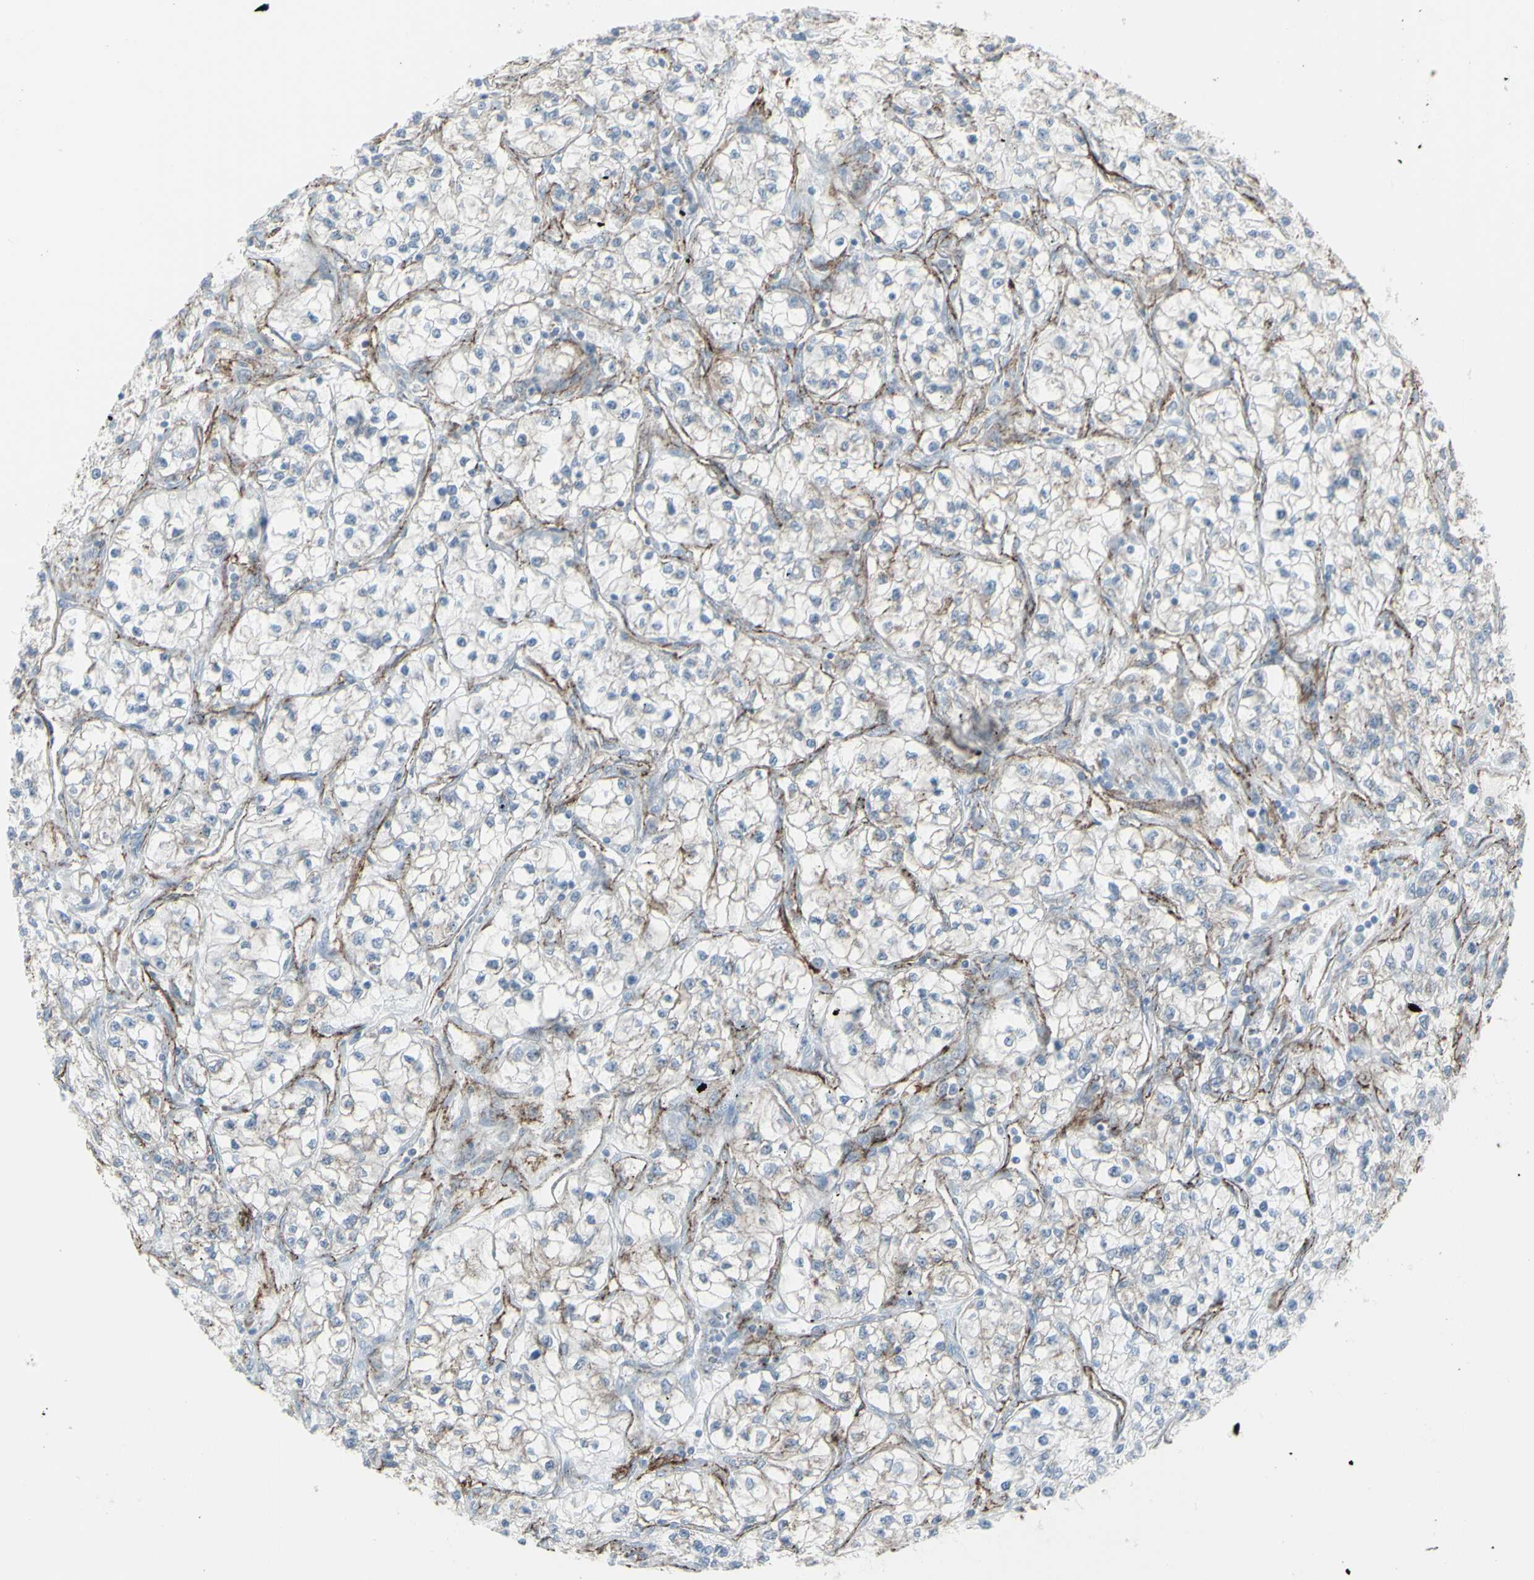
{"staining": {"intensity": "negative", "quantity": "none", "location": "none"}, "tissue": "renal cancer", "cell_type": "Tumor cells", "image_type": "cancer", "snomed": [{"axis": "morphology", "description": "Adenocarcinoma, NOS"}, {"axis": "topography", "description": "Kidney"}], "caption": "IHC of human renal cancer (adenocarcinoma) exhibits no expression in tumor cells.", "gene": "GJA1", "patient": {"sex": "female", "age": 57}}